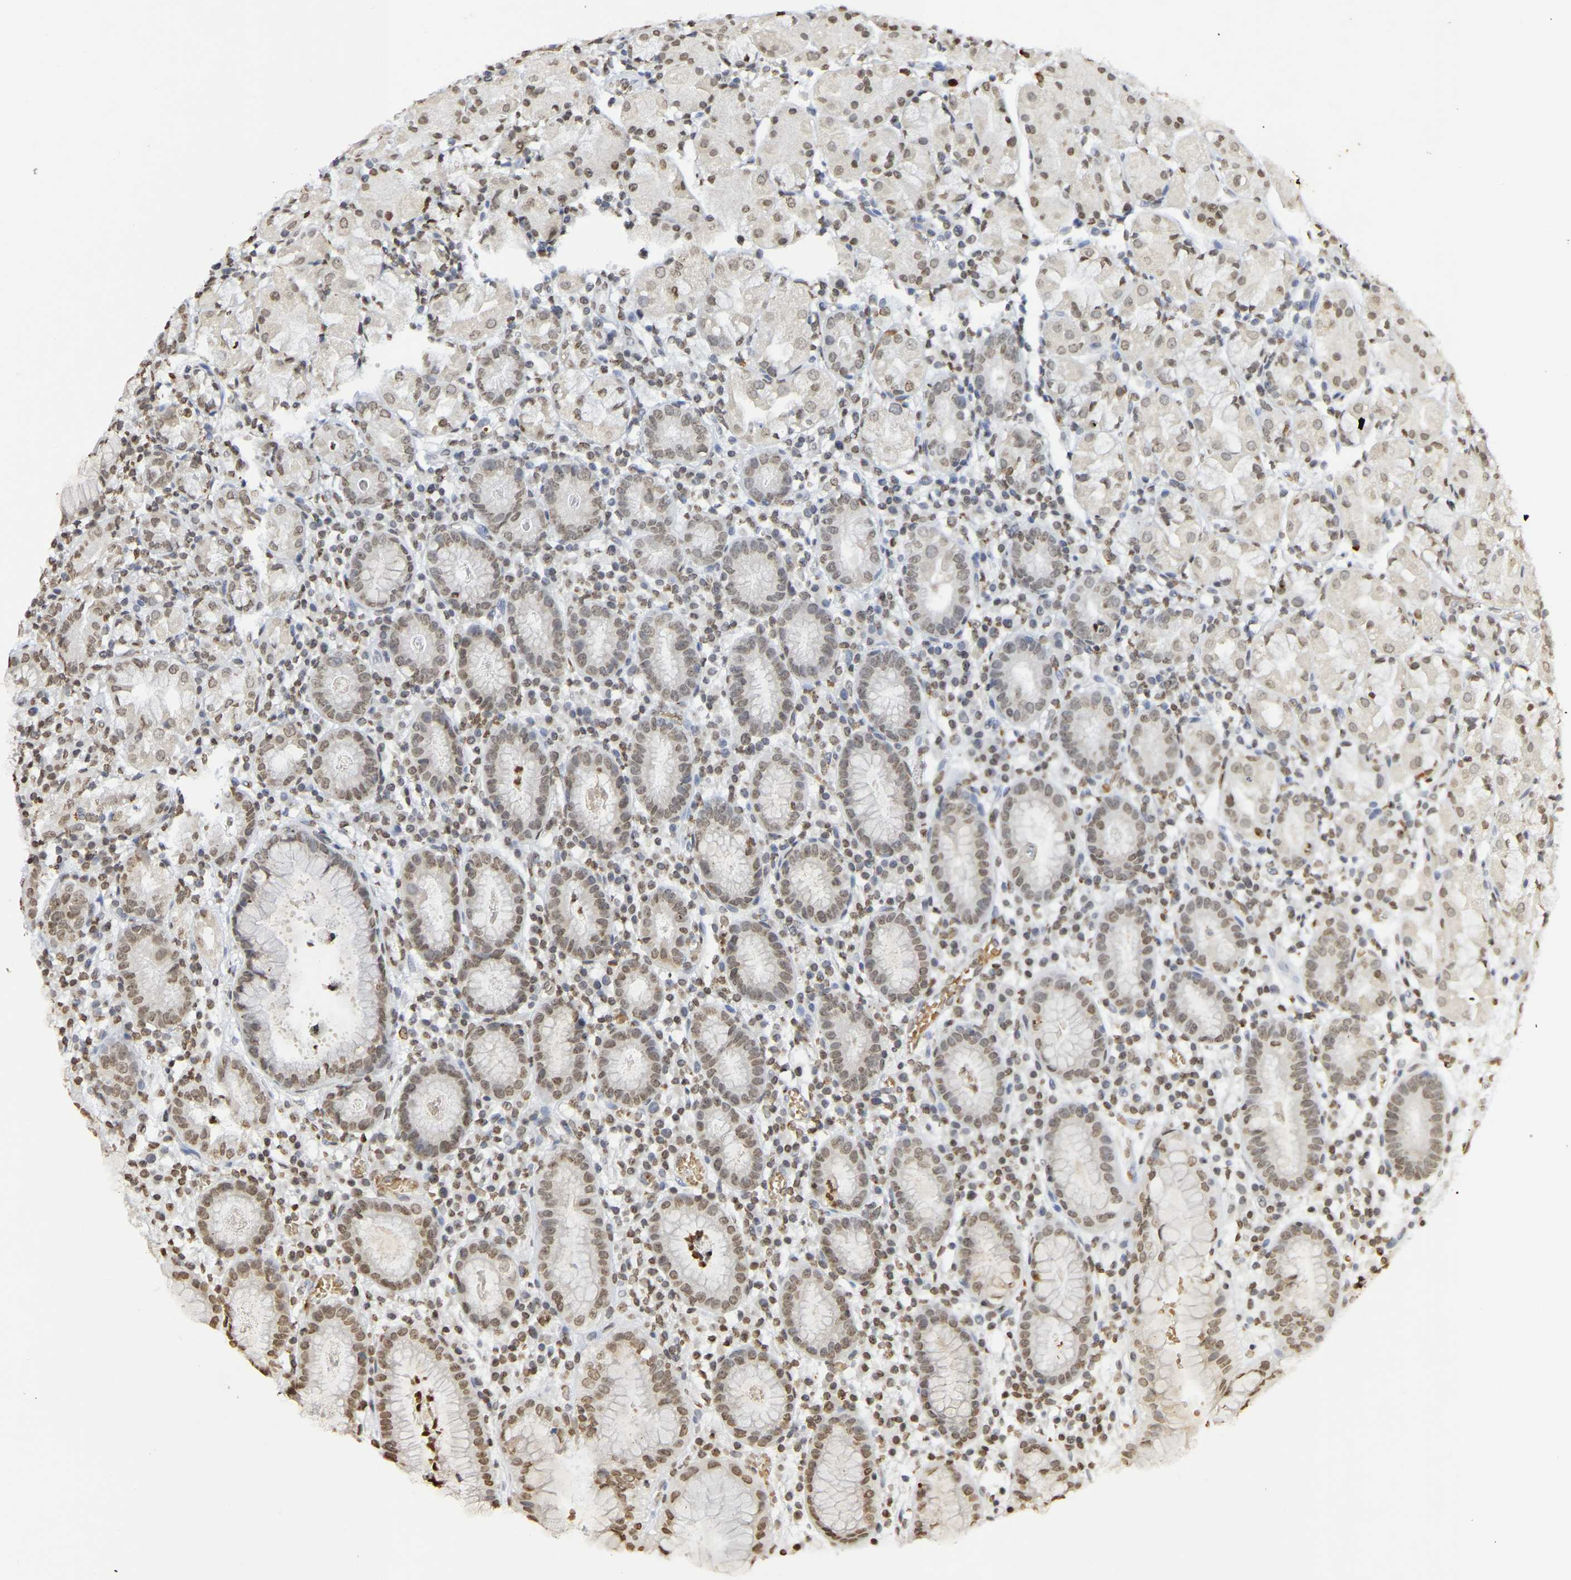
{"staining": {"intensity": "moderate", "quantity": ">75%", "location": "nuclear"}, "tissue": "stomach", "cell_type": "Glandular cells", "image_type": "normal", "snomed": [{"axis": "morphology", "description": "Normal tissue, NOS"}, {"axis": "topography", "description": "Stomach"}, {"axis": "topography", "description": "Stomach, lower"}], "caption": "Human stomach stained for a protein (brown) shows moderate nuclear positive staining in about >75% of glandular cells.", "gene": "ATF4", "patient": {"sex": "female", "age": 75}}